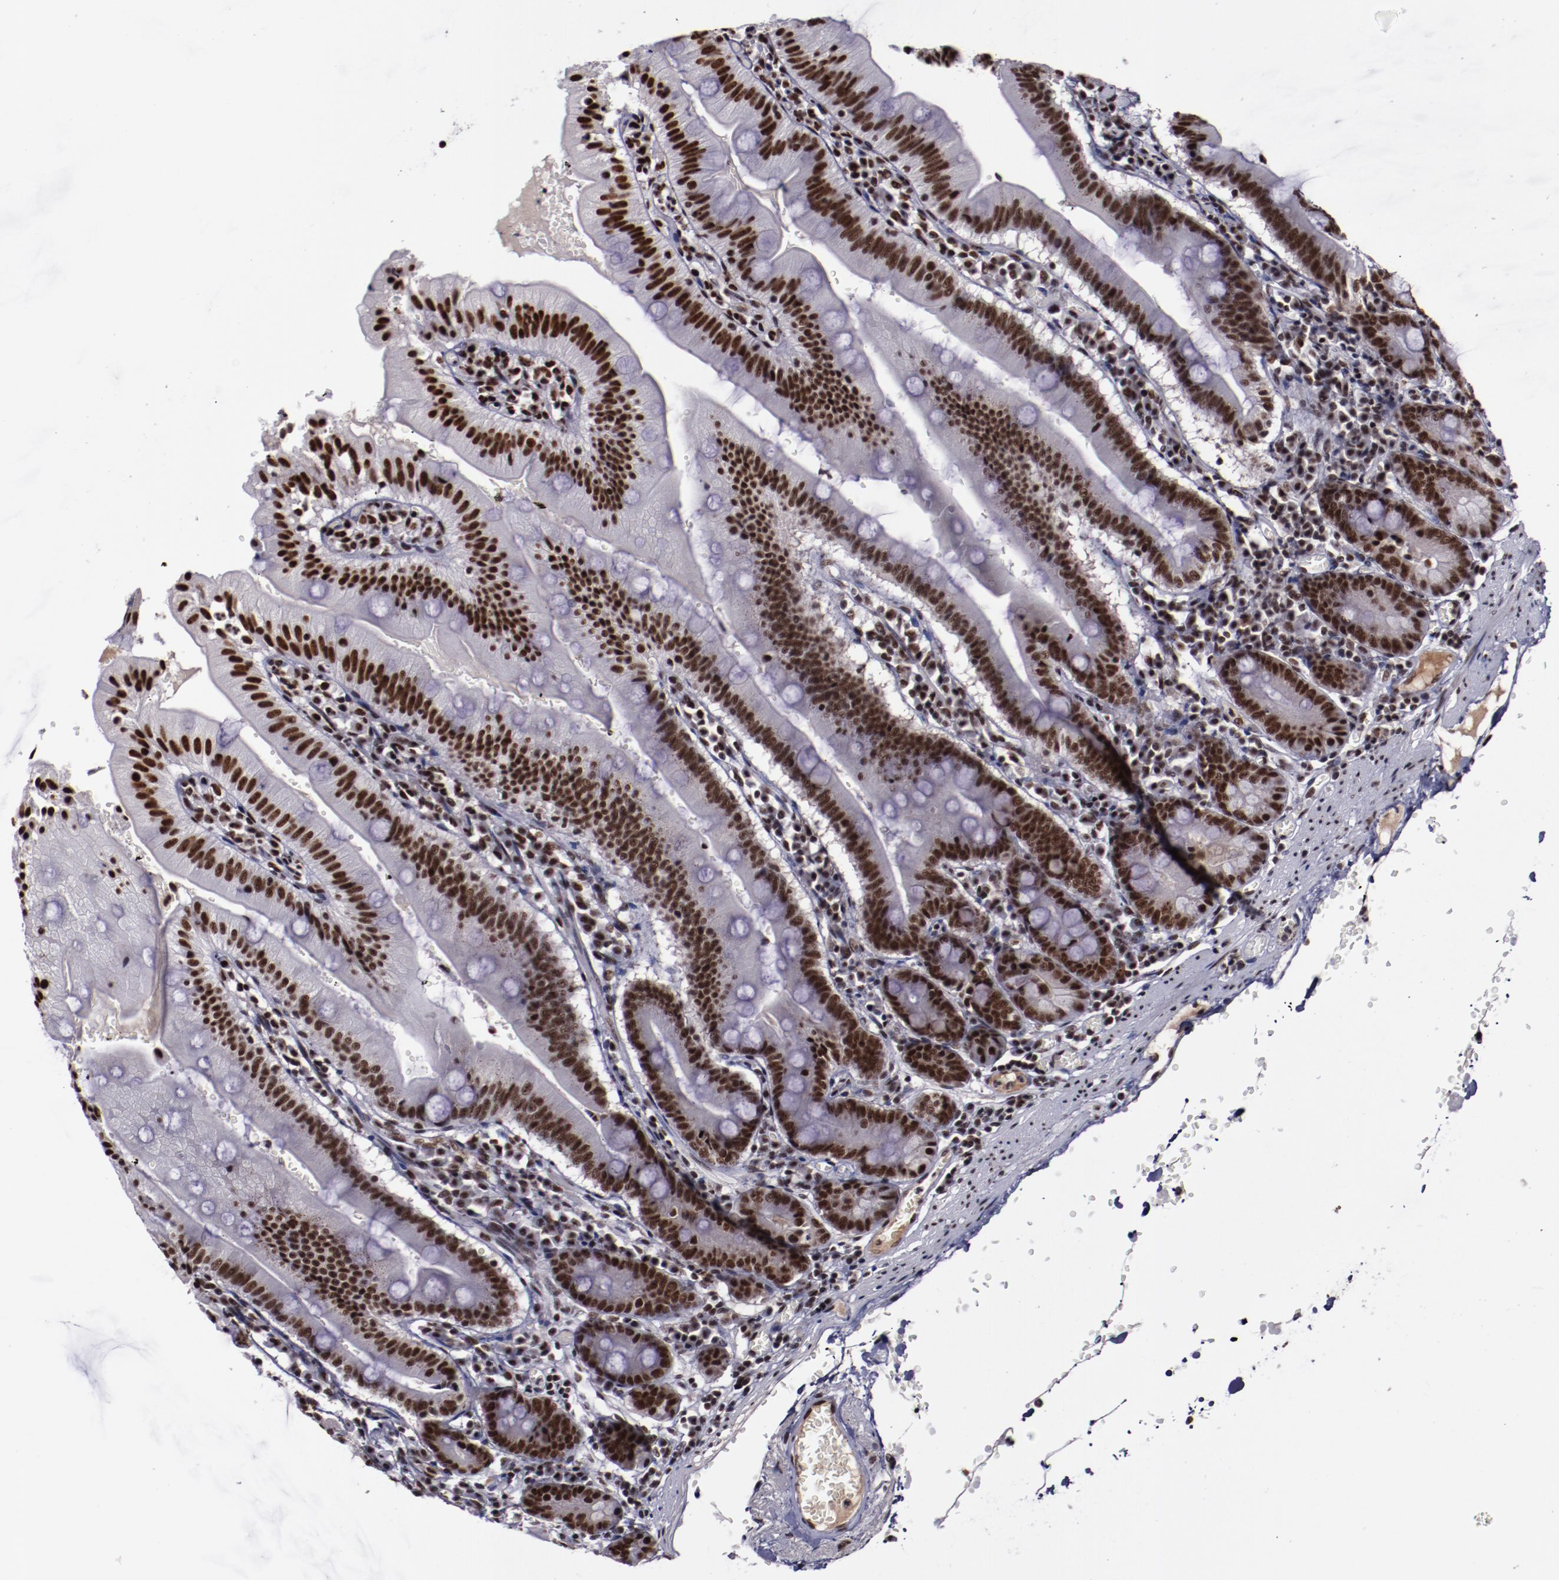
{"staining": {"intensity": "strong", "quantity": ">75%", "location": "nuclear"}, "tissue": "small intestine", "cell_type": "Glandular cells", "image_type": "normal", "snomed": [{"axis": "morphology", "description": "Normal tissue, NOS"}, {"axis": "topography", "description": "Small intestine"}], "caption": "Immunohistochemical staining of benign small intestine shows high levels of strong nuclear expression in approximately >75% of glandular cells. (Brightfield microscopy of DAB IHC at high magnification).", "gene": "ERH", "patient": {"sex": "male", "age": 71}}